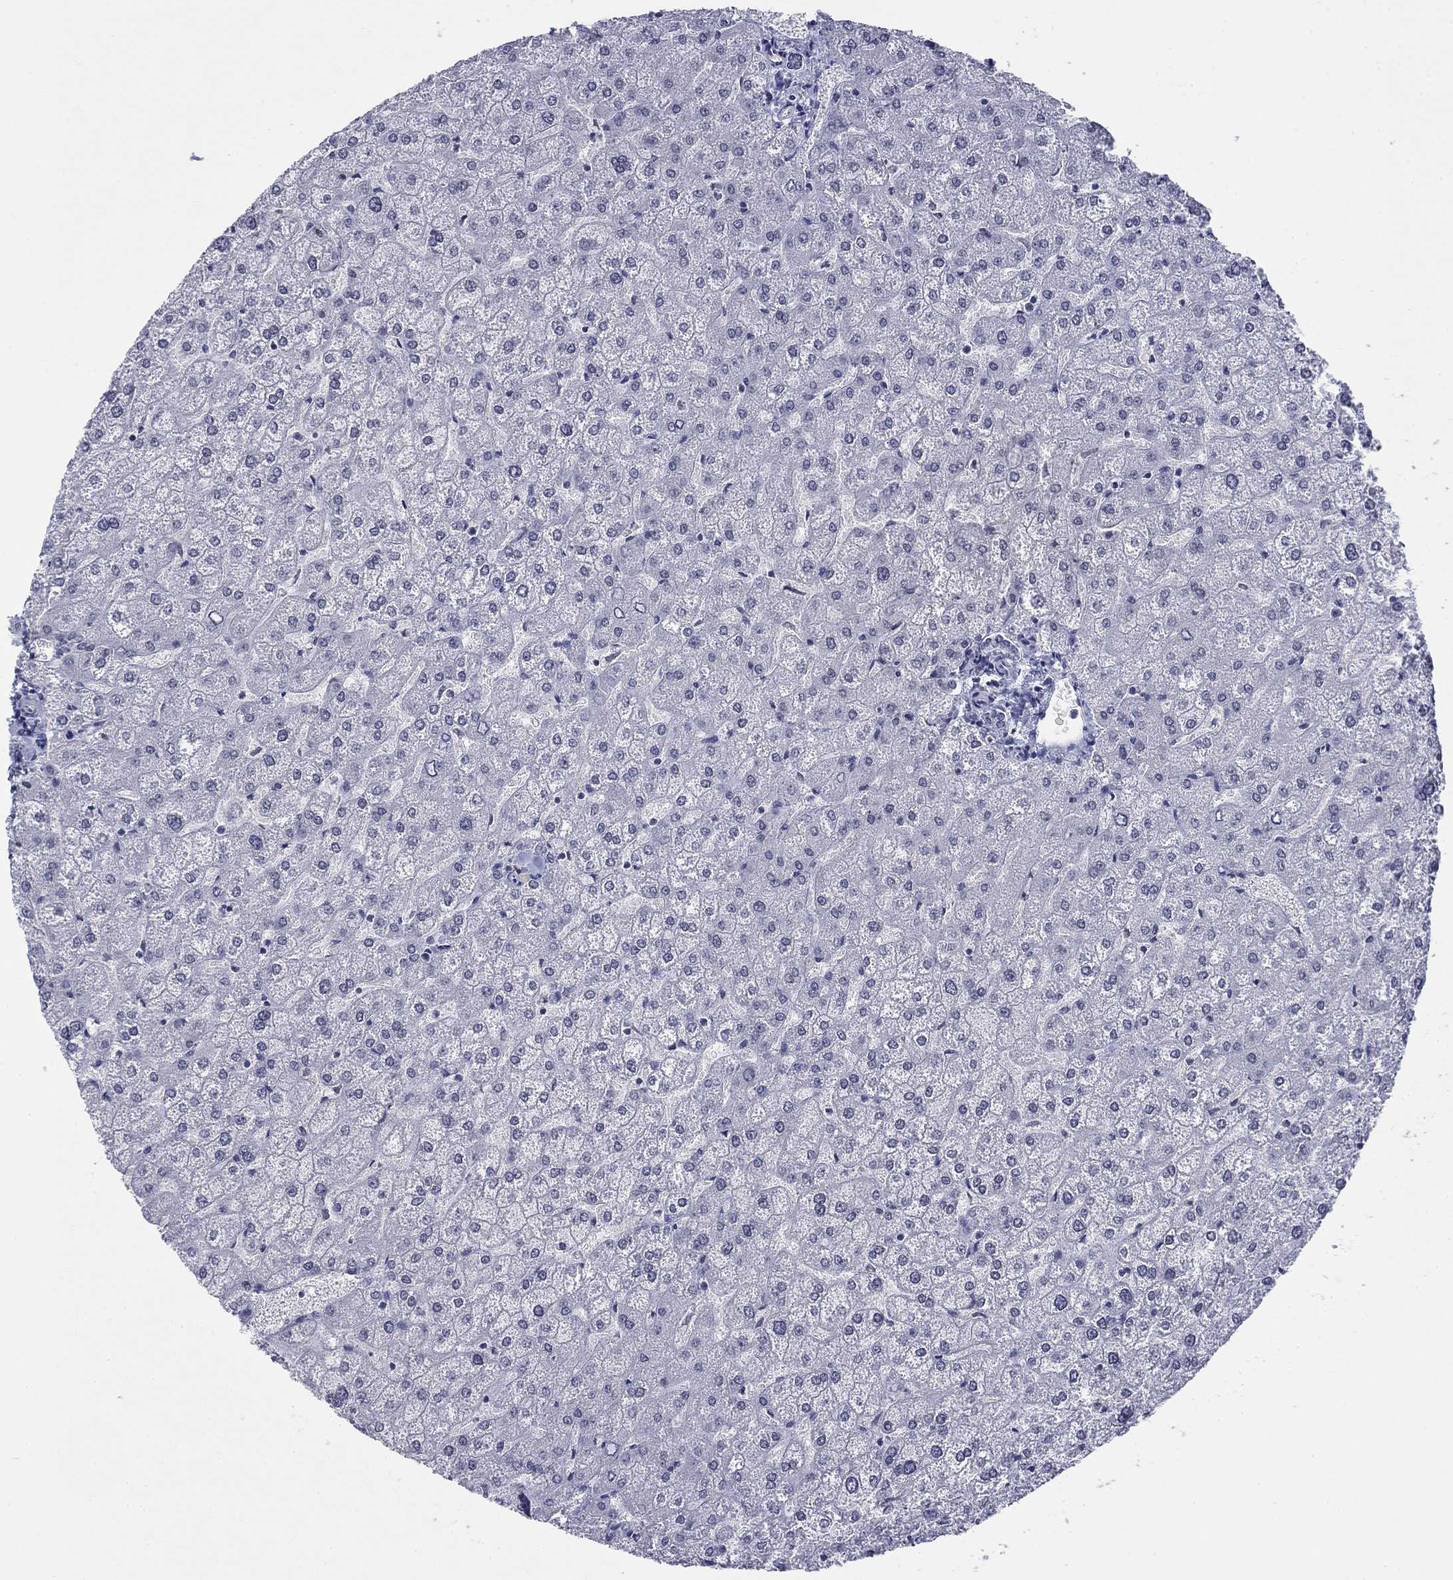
{"staining": {"intensity": "negative", "quantity": "none", "location": "none"}, "tissue": "liver", "cell_type": "Cholangiocytes", "image_type": "normal", "snomed": [{"axis": "morphology", "description": "Normal tissue, NOS"}, {"axis": "topography", "description": "Liver"}], "caption": "There is no significant staining in cholangiocytes of liver. (Stains: DAB immunohistochemistry (IHC) with hematoxylin counter stain, Microscopy: brightfield microscopy at high magnification).", "gene": "TOR1AIP1", "patient": {"sex": "female", "age": 32}}